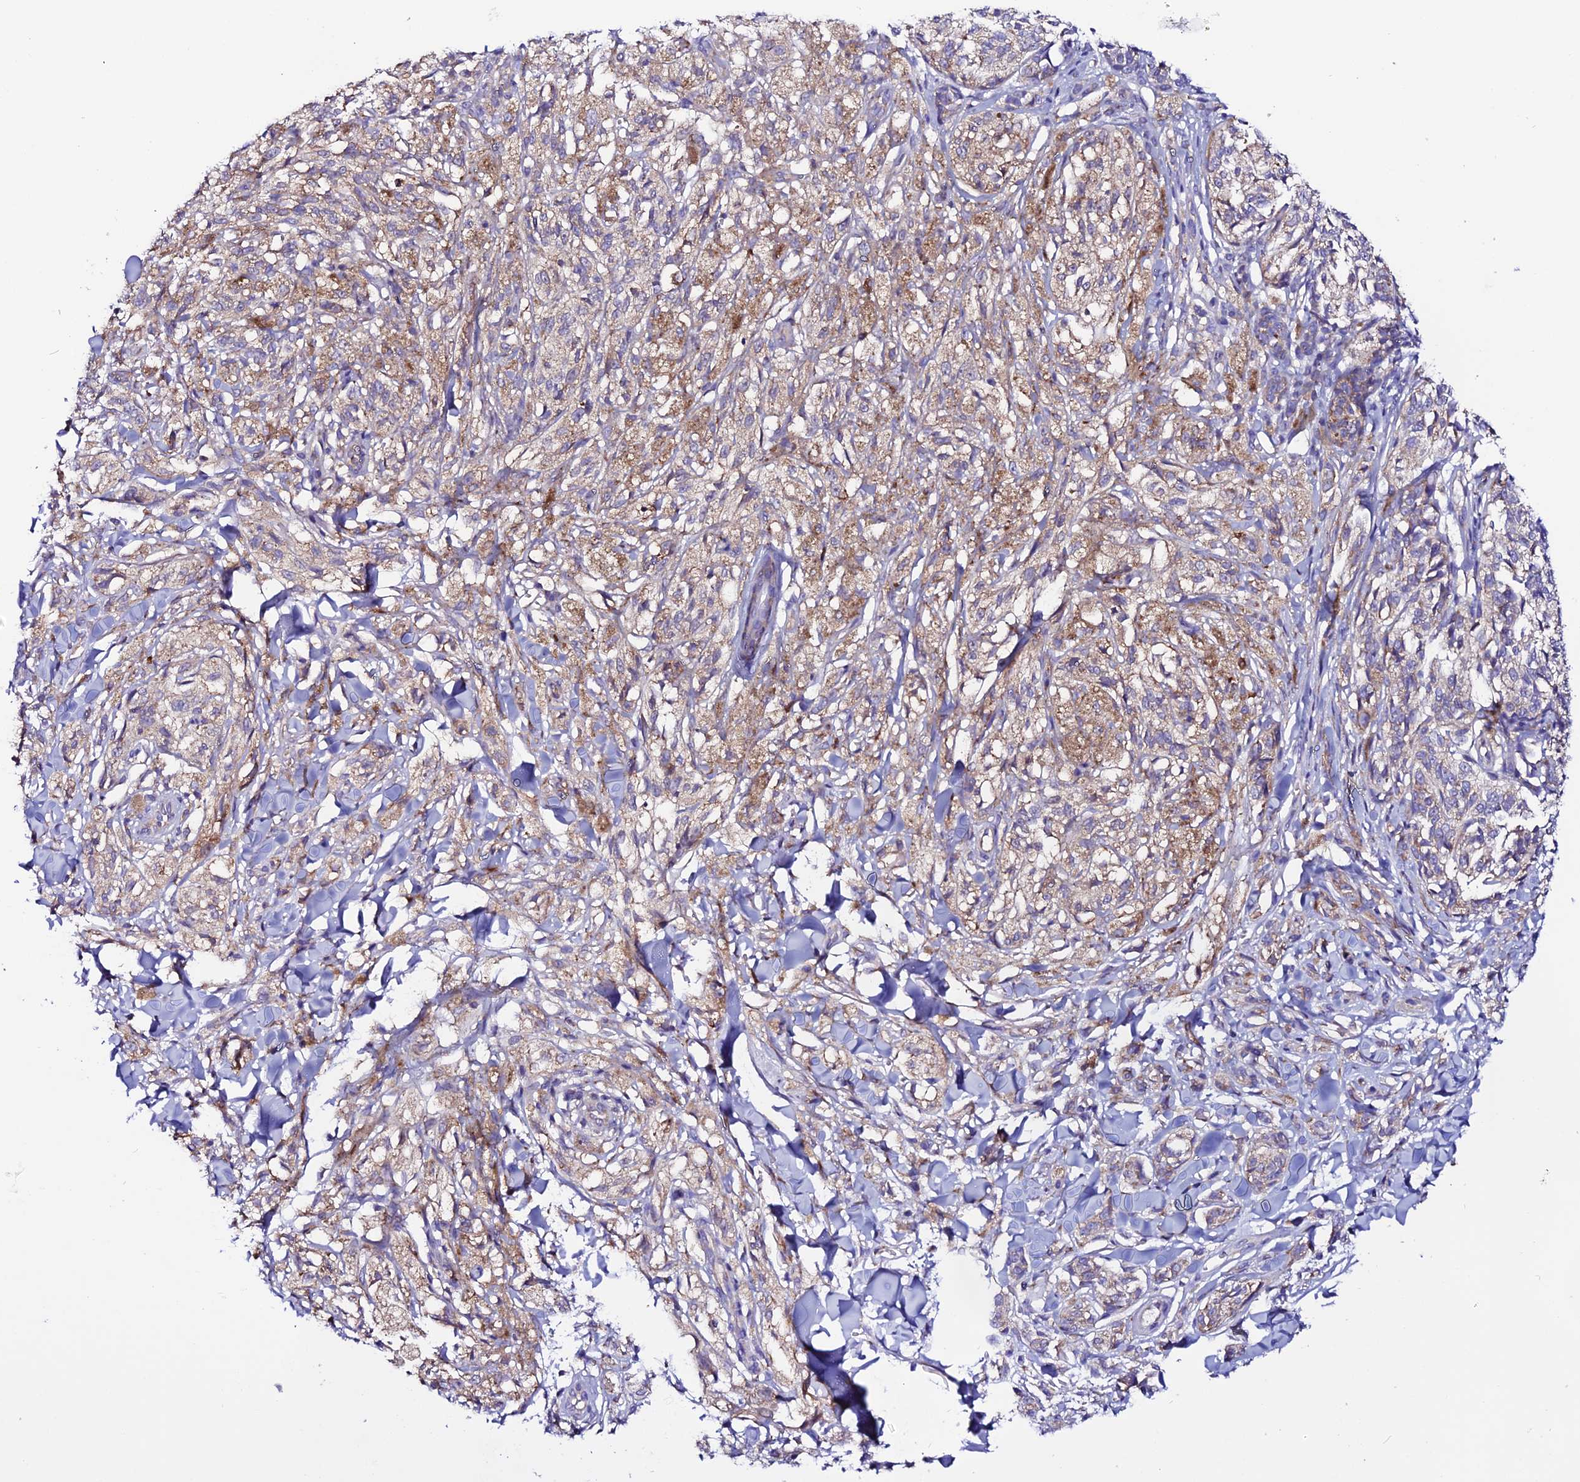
{"staining": {"intensity": "weak", "quantity": "25%-75%", "location": "cytoplasmic/membranous"}, "tissue": "melanoma", "cell_type": "Tumor cells", "image_type": "cancer", "snomed": [{"axis": "morphology", "description": "Malignant melanoma, NOS"}, {"axis": "topography", "description": "Skin of upper extremity"}], "caption": "Malignant melanoma tissue demonstrates weak cytoplasmic/membranous expression in about 25%-75% of tumor cells", "gene": "EEF1G", "patient": {"sex": "male", "age": 40}}